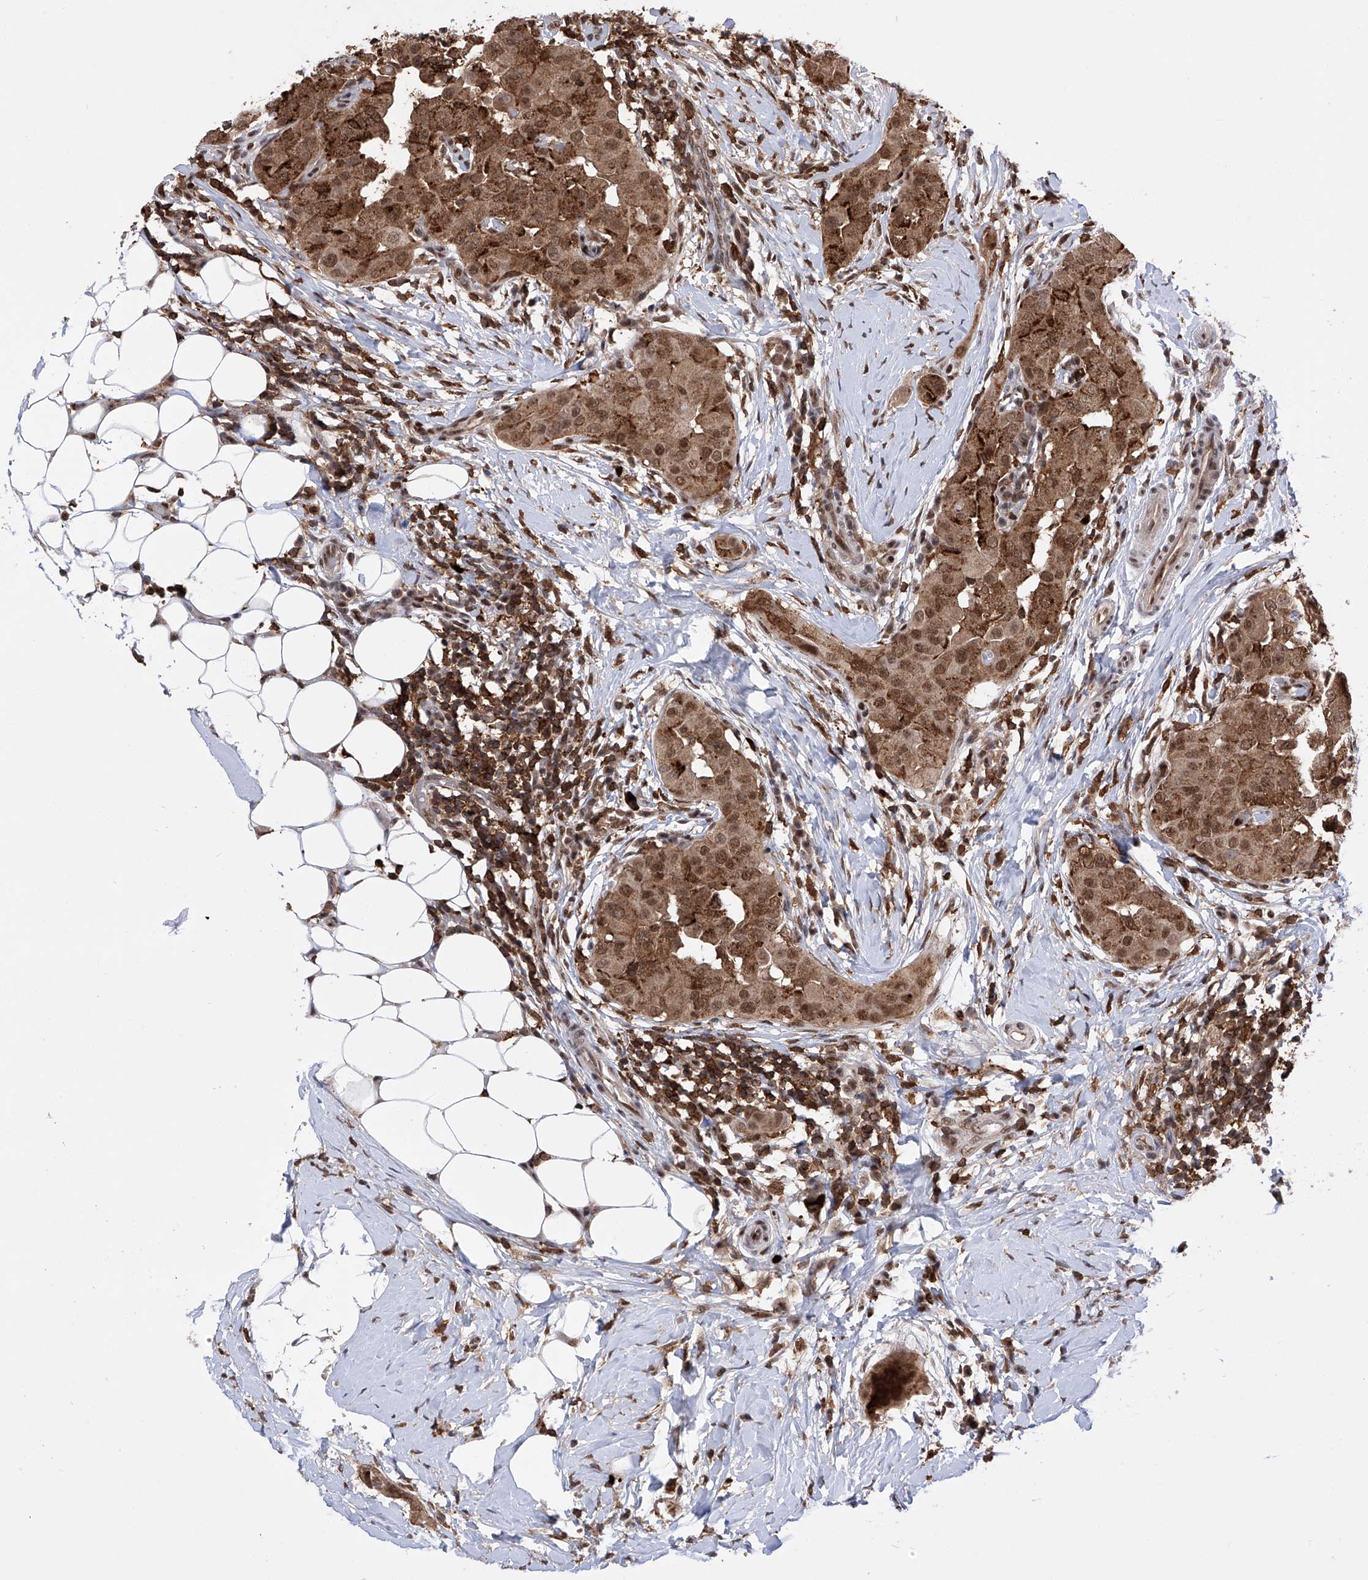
{"staining": {"intensity": "moderate", "quantity": ">75%", "location": "cytoplasmic/membranous,nuclear"}, "tissue": "thyroid cancer", "cell_type": "Tumor cells", "image_type": "cancer", "snomed": [{"axis": "morphology", "description": "Papillary adenocarcinoma, NOS"}, {"axis": "topography", "description": "Thyroid gland"}], "caption": "Brown immunohistochemical staining in thyroid cancer demonstrates moderate cytoplasmic/membranous and nuclear staining in approximately >75% of tumor cells. The staining was performed using DAB to visualize the protein expression in brown, while the nuclei were stained in blue with hematoxylin (Magnification: 20x).", "gene": "ZNF280D", "patient": {"sex": "male", "age": 33}}